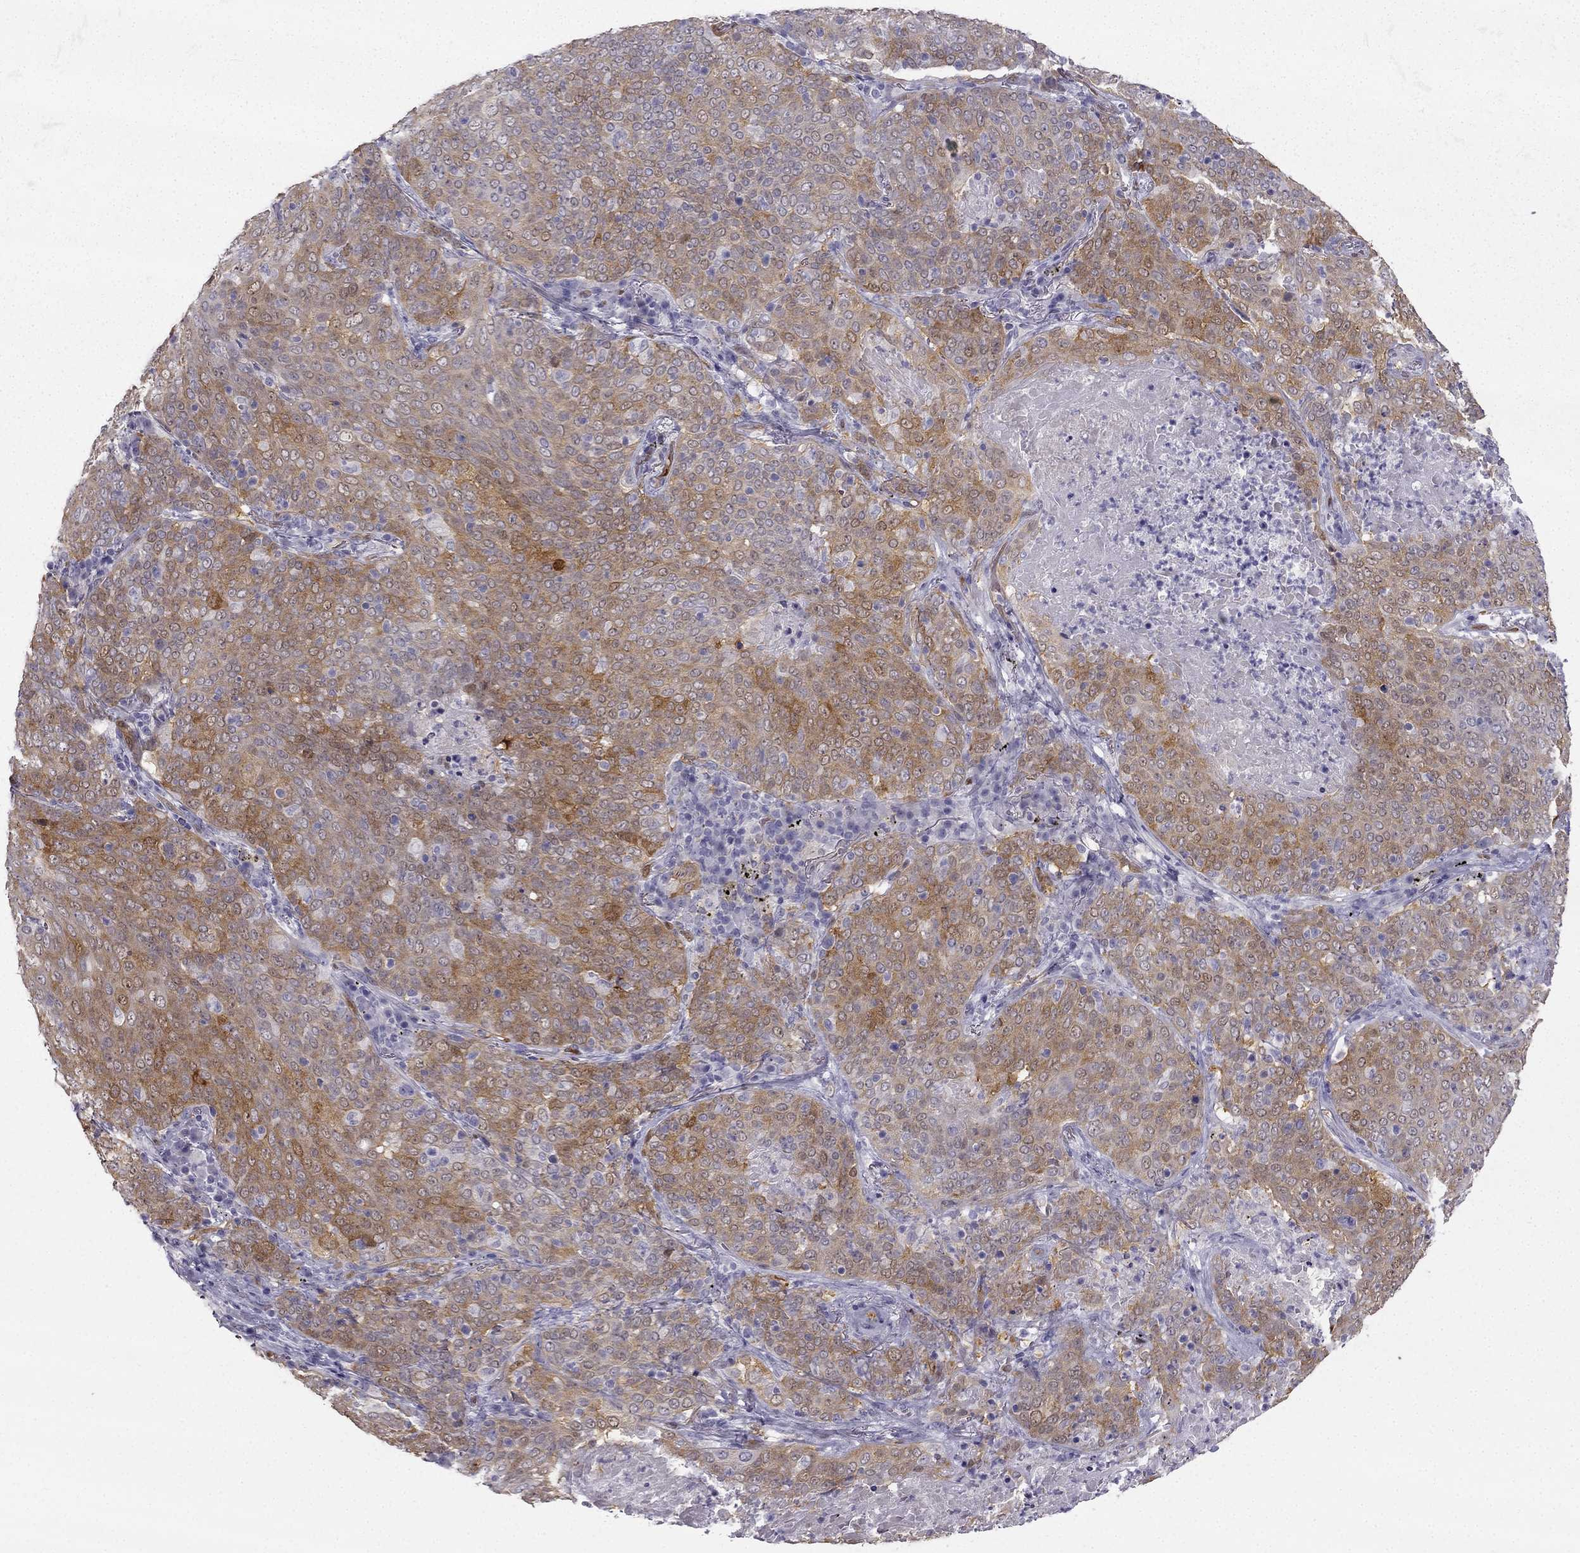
{"staining": {"intensity": "moderate", "quantity": "<25%", "location": "cytoplasmic/membranous"}, "tissue": "lung cancer", "cell_type": "Tumor cells", "image_type": "cancer", "snomed": [{"axis": "morphology", "description": "Squamous cell carcinoma, NOS"}, {"axis": "topography", "description": "Lung"}], "caption": "Immunohistochemical staining of lung cancer displays moderate cytoplasmic/membranous protein staining in about <25% of tumor cells.", "gene": "NQO1", "patient": {"sex": "male", "age": 82}}